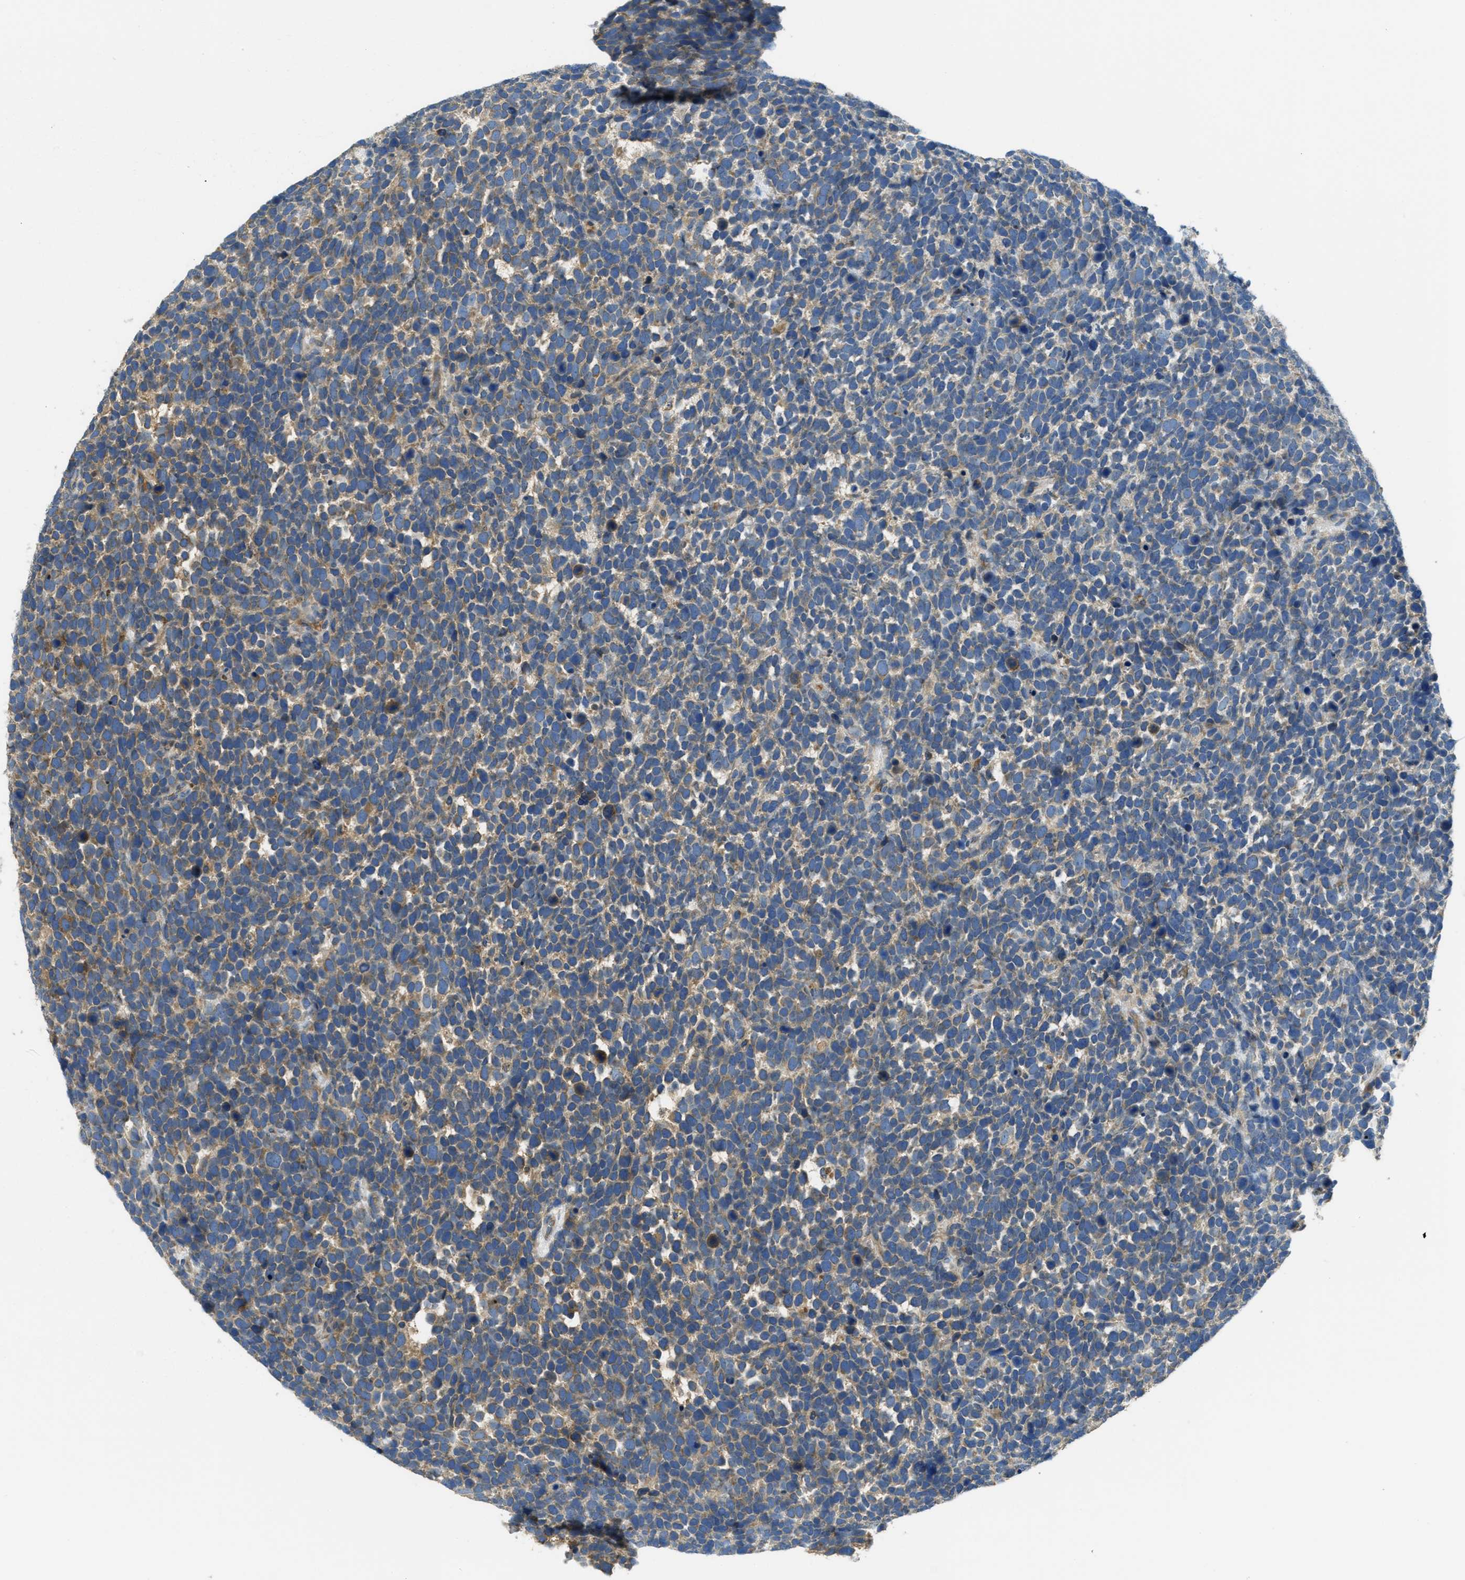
{"staining": {"intensity": "negative", "quantity": "none", "location": "none"}, "tissue": "urothelial cancer", "cell_type": "Tumor cells", "image_type": "cancer", "snomed": [{"axis": "morphology", "description": "Urothelial carcinoma, High grade"}, {"axis": "topography", "description": "Urinary bladder"}], "caption": "There is no significant staining in tumor cells of high-grade urothelial carcinoma.", "gene": "SSR1", "patient": {"sex": "female", "age": 82}}